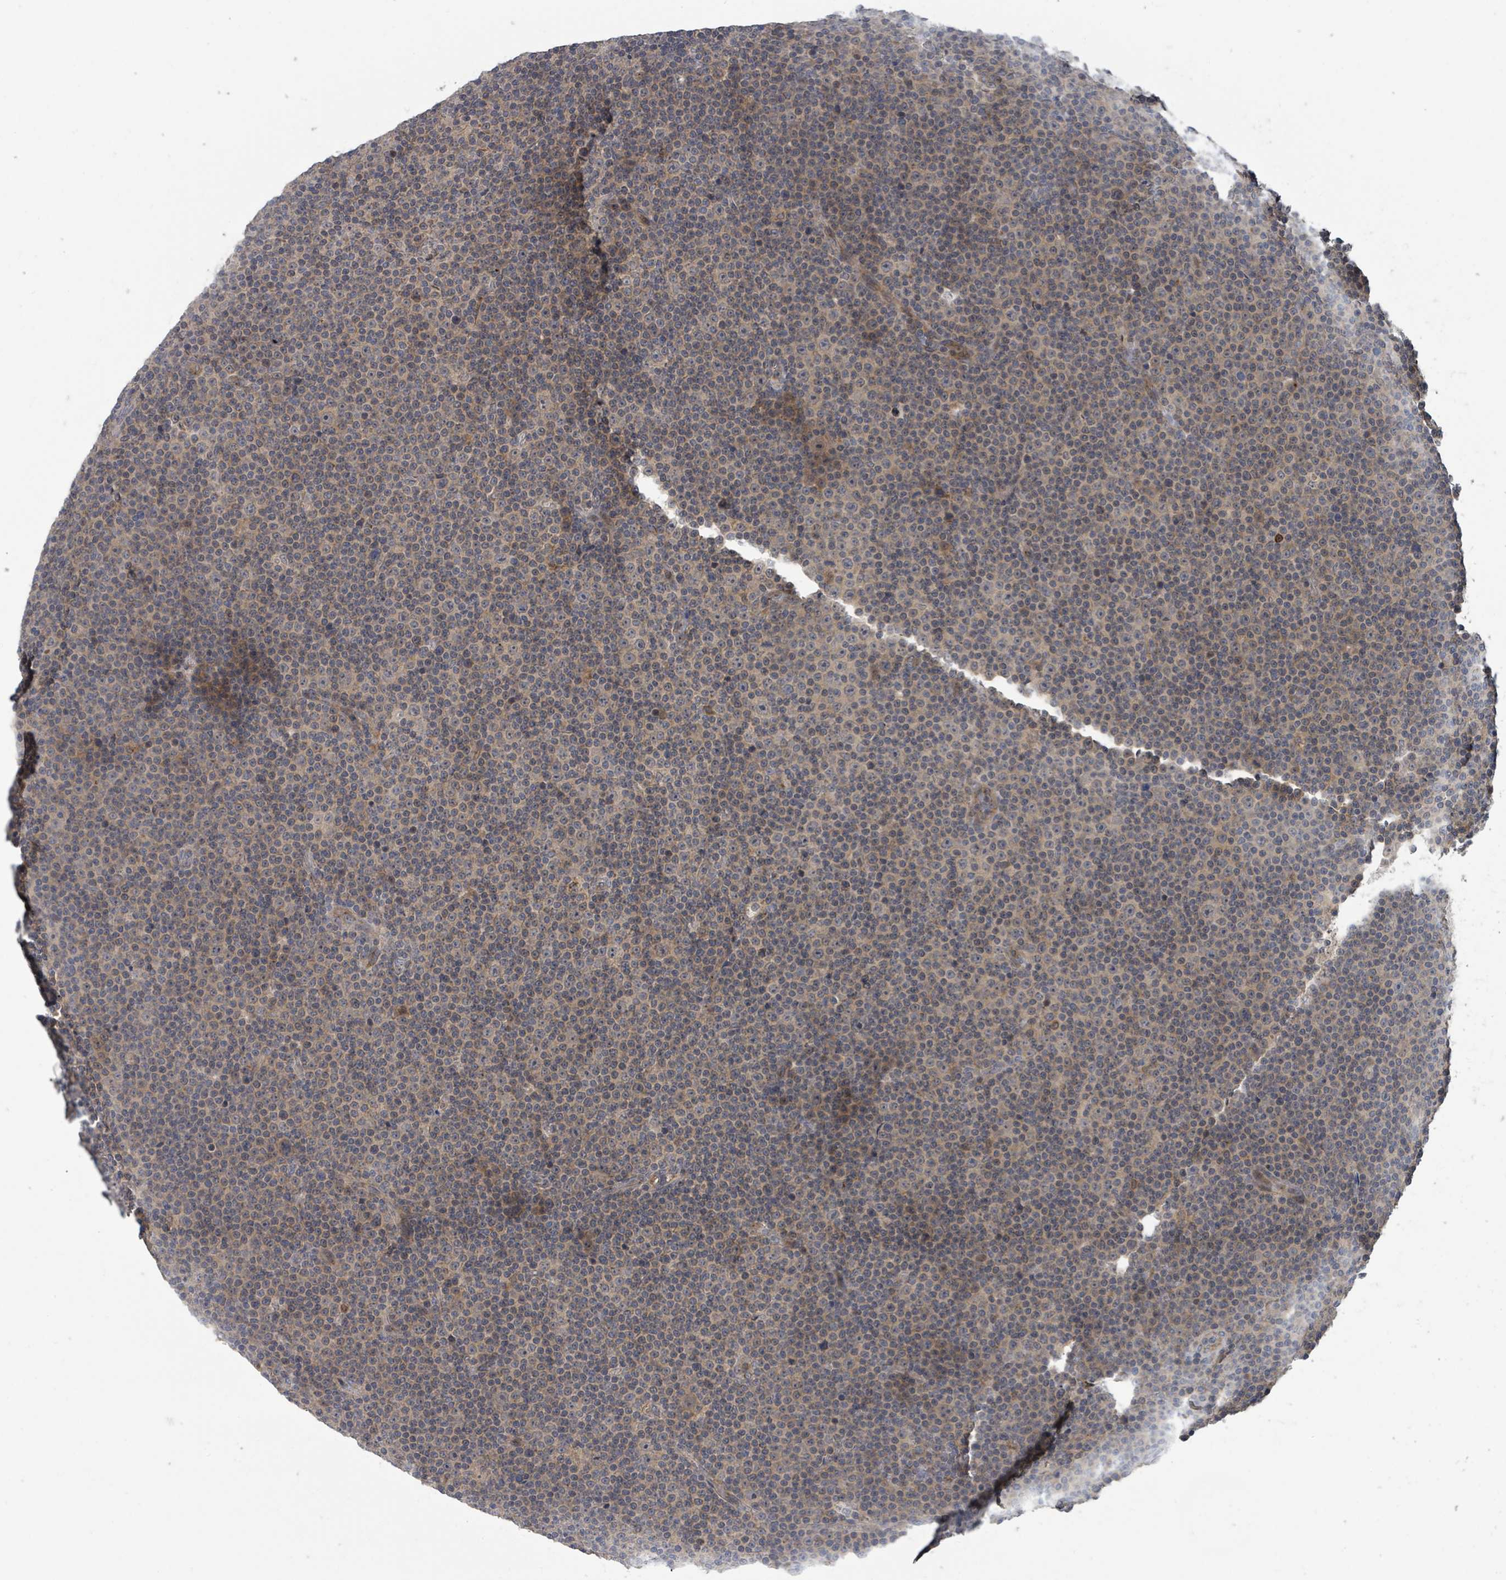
{"staining": {"intensity": "weak", "quantity": "25%-75%", "location": "cytoplasmic/membranous"}, "tissue": "lymphoma", "cell_type": "Tumor cells", "image_type": "cancer", "snomed": [{"axis": "morphology", "description": "Malignant lymphoma, non-Hodgkin's type, Low grade"}, {"axis": "topography", "description": "Lymph node"}], "caption": "This is a micrograph of immunohistochemistry staining of lymphoma, which shows weak positivity in the cytoplasmic/membranous of tumor cells.", "gene": "CCDC121", "patient": {"sex": "female", "age": 67}}